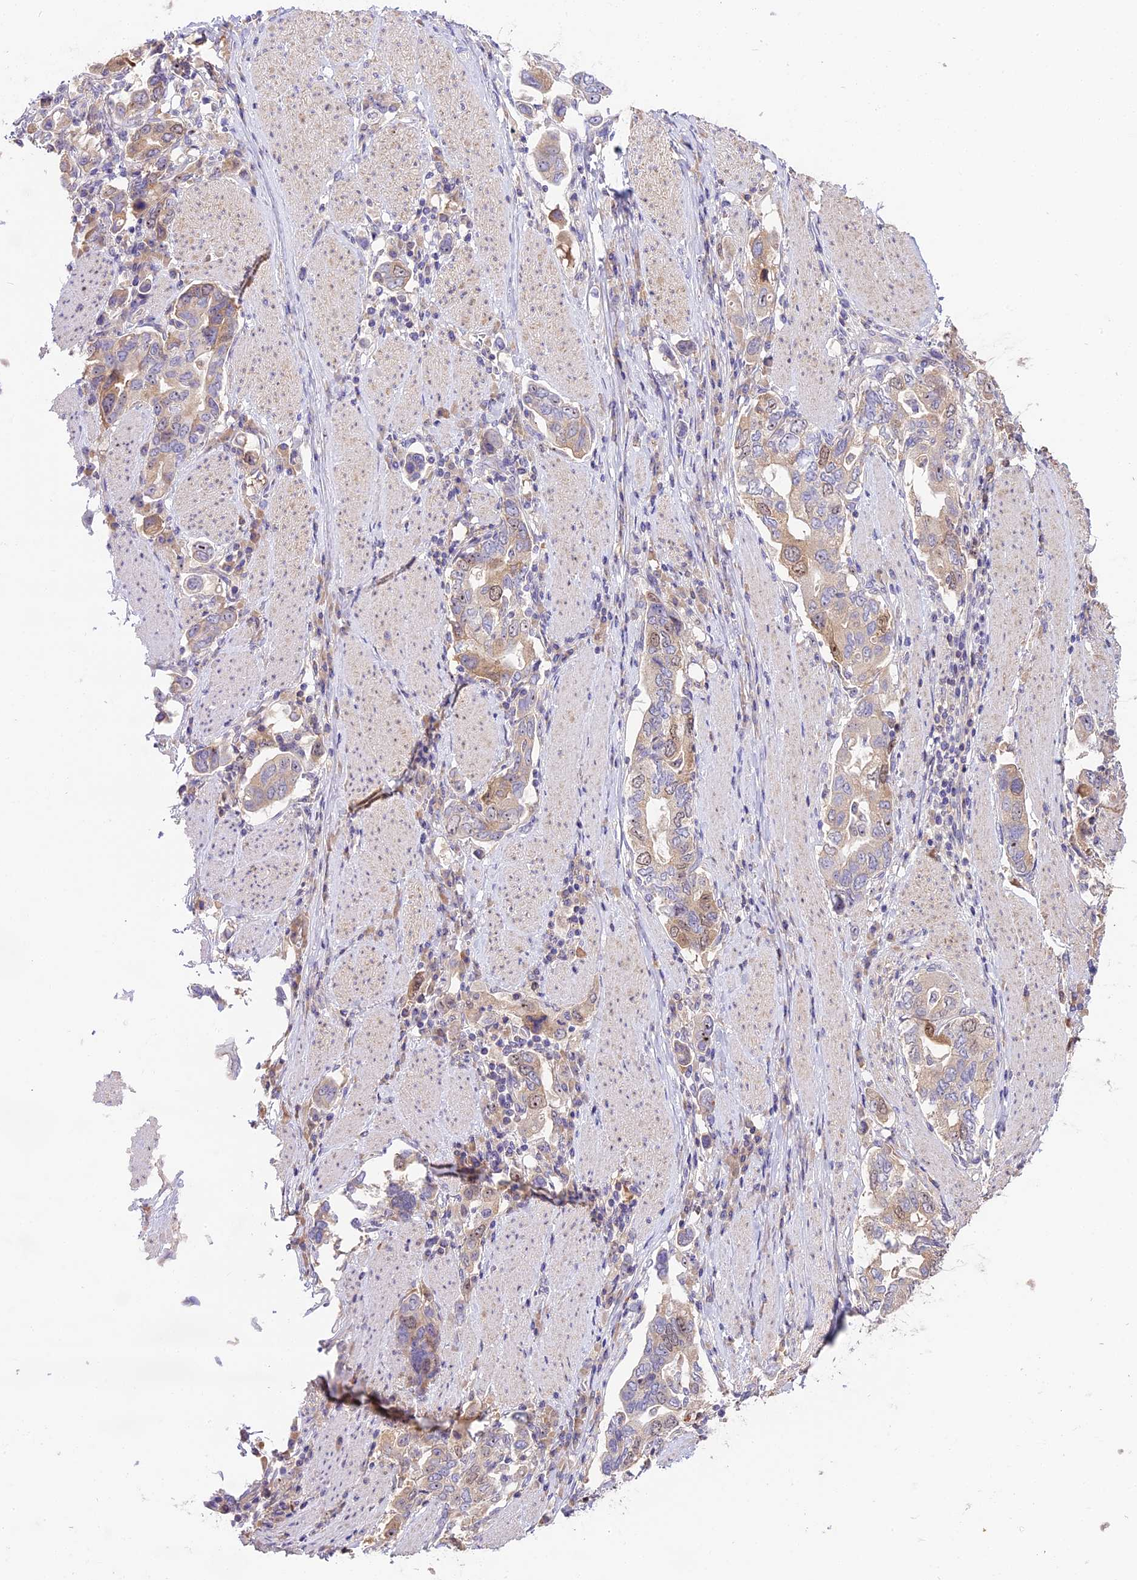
{"staining": {"intensity": "moderate", "quantity": "<25%", "location": "nuclear"}, "tissue": "stomach cancer", "cell_type": "Tumor cells", "image_type": "cancer", "snomed": [{"axis": "morphology", "description": "Adenocarcinoma, NOS"}, {"axis": "topography", "description": "Stomach, upper"}, {"axis": "topography", "description": "Stomach"}], "caption": "Immunohistochemistry (IHC) (DAB (3,3'-diaminobenzidine)) staining of human stomach adenocarcinoma exhibits moderate nuclear protein expression in about <25% of tumor cells. (Brightfield microscopy of DAB IHC at high magnification).", "gene": "RAD51", "patient": {"sex": "male", "age": 62}}